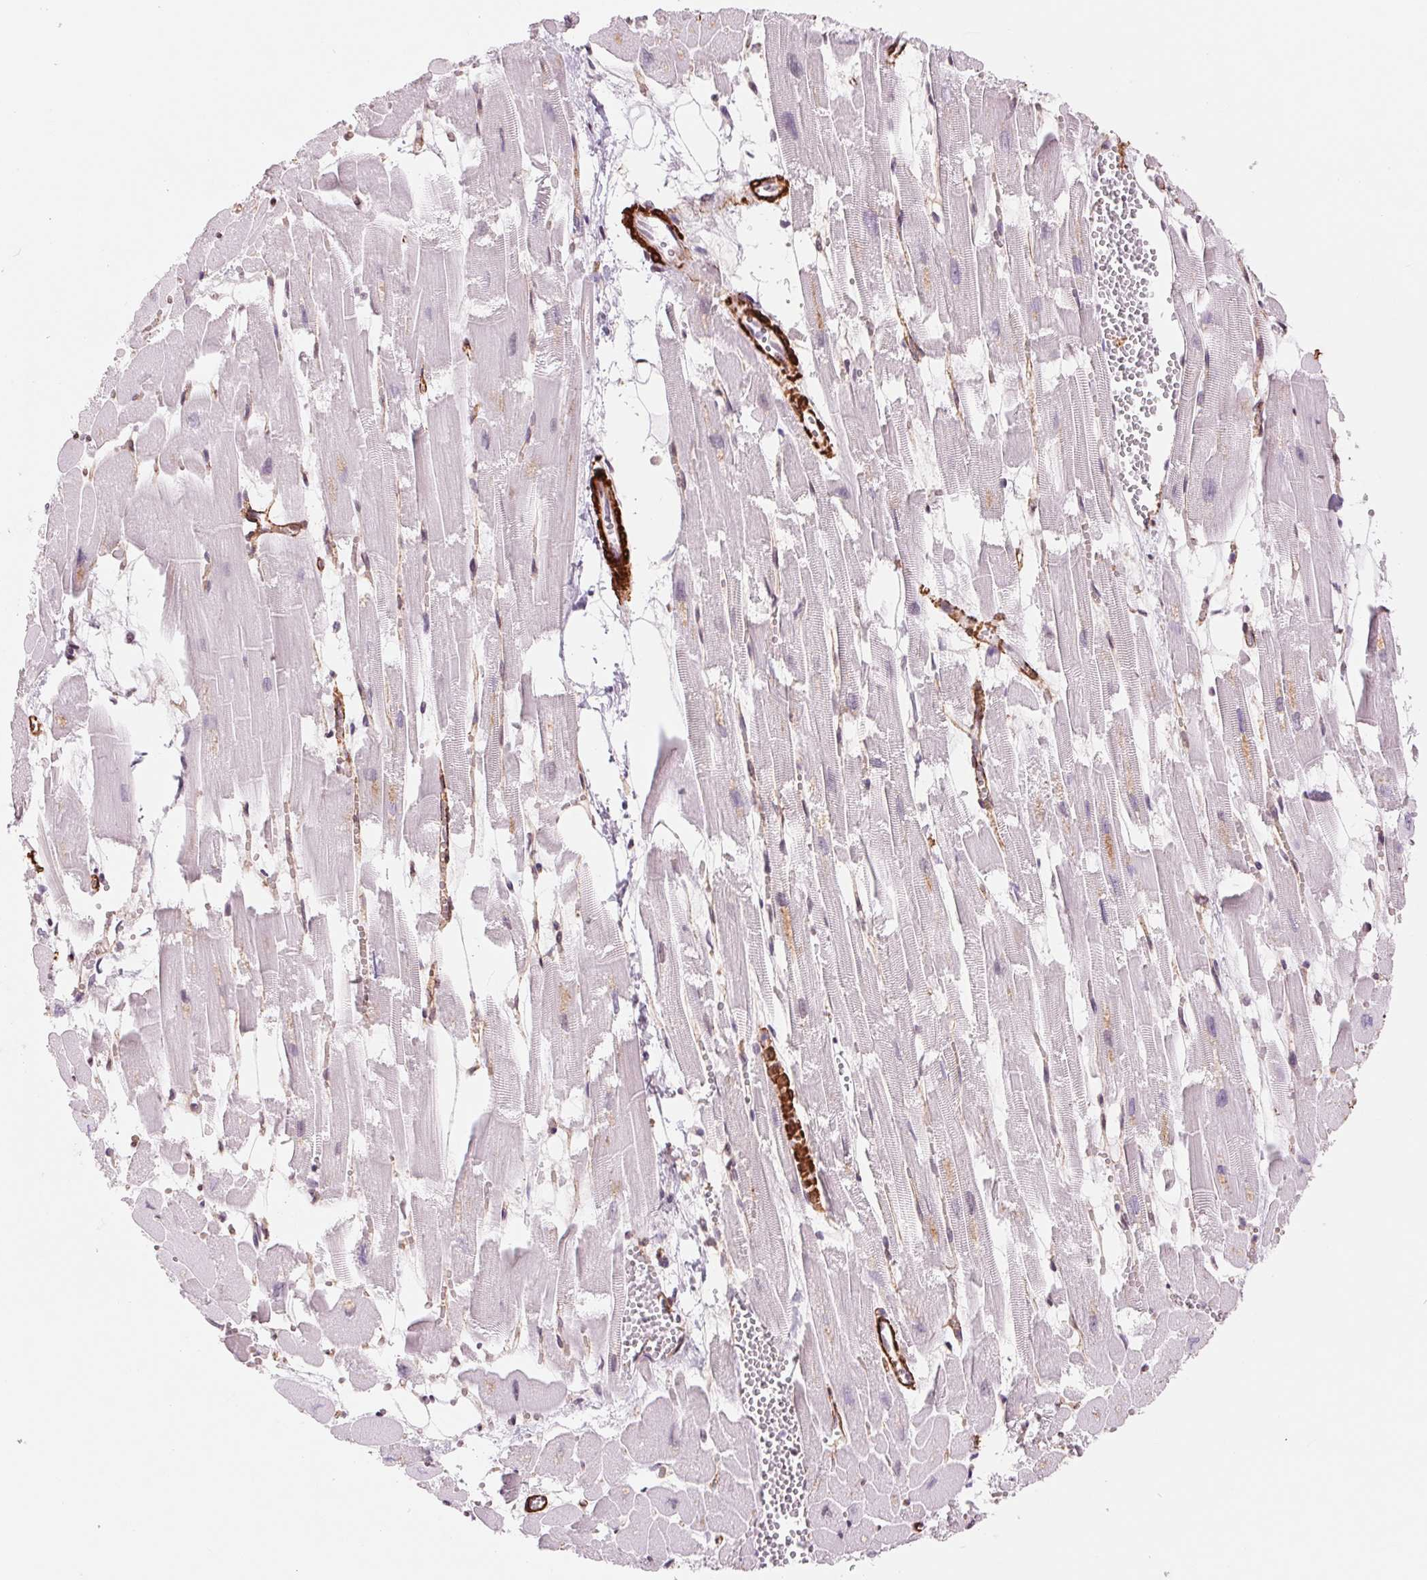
{"staining": {"intensity": "weak", "quantity": "<25%", "location": "cytoplasmic/membranous"}, "tissue": "heart muscle", "cell_type": "Cardiomyocytes", "image_type": "normal", "snomed": [{"axis": "morphology", "description": "Normal tissue, NOS"}, {"axis": "topography", "description": "Heart"}], "caption": "A high-resolution image shows IHC staining of unremarkable heart muscle, which displays no significant positivity in cardiomyocytes.", "gene": "BCAT1", "patient": {"sex": "female", "age": 52}}